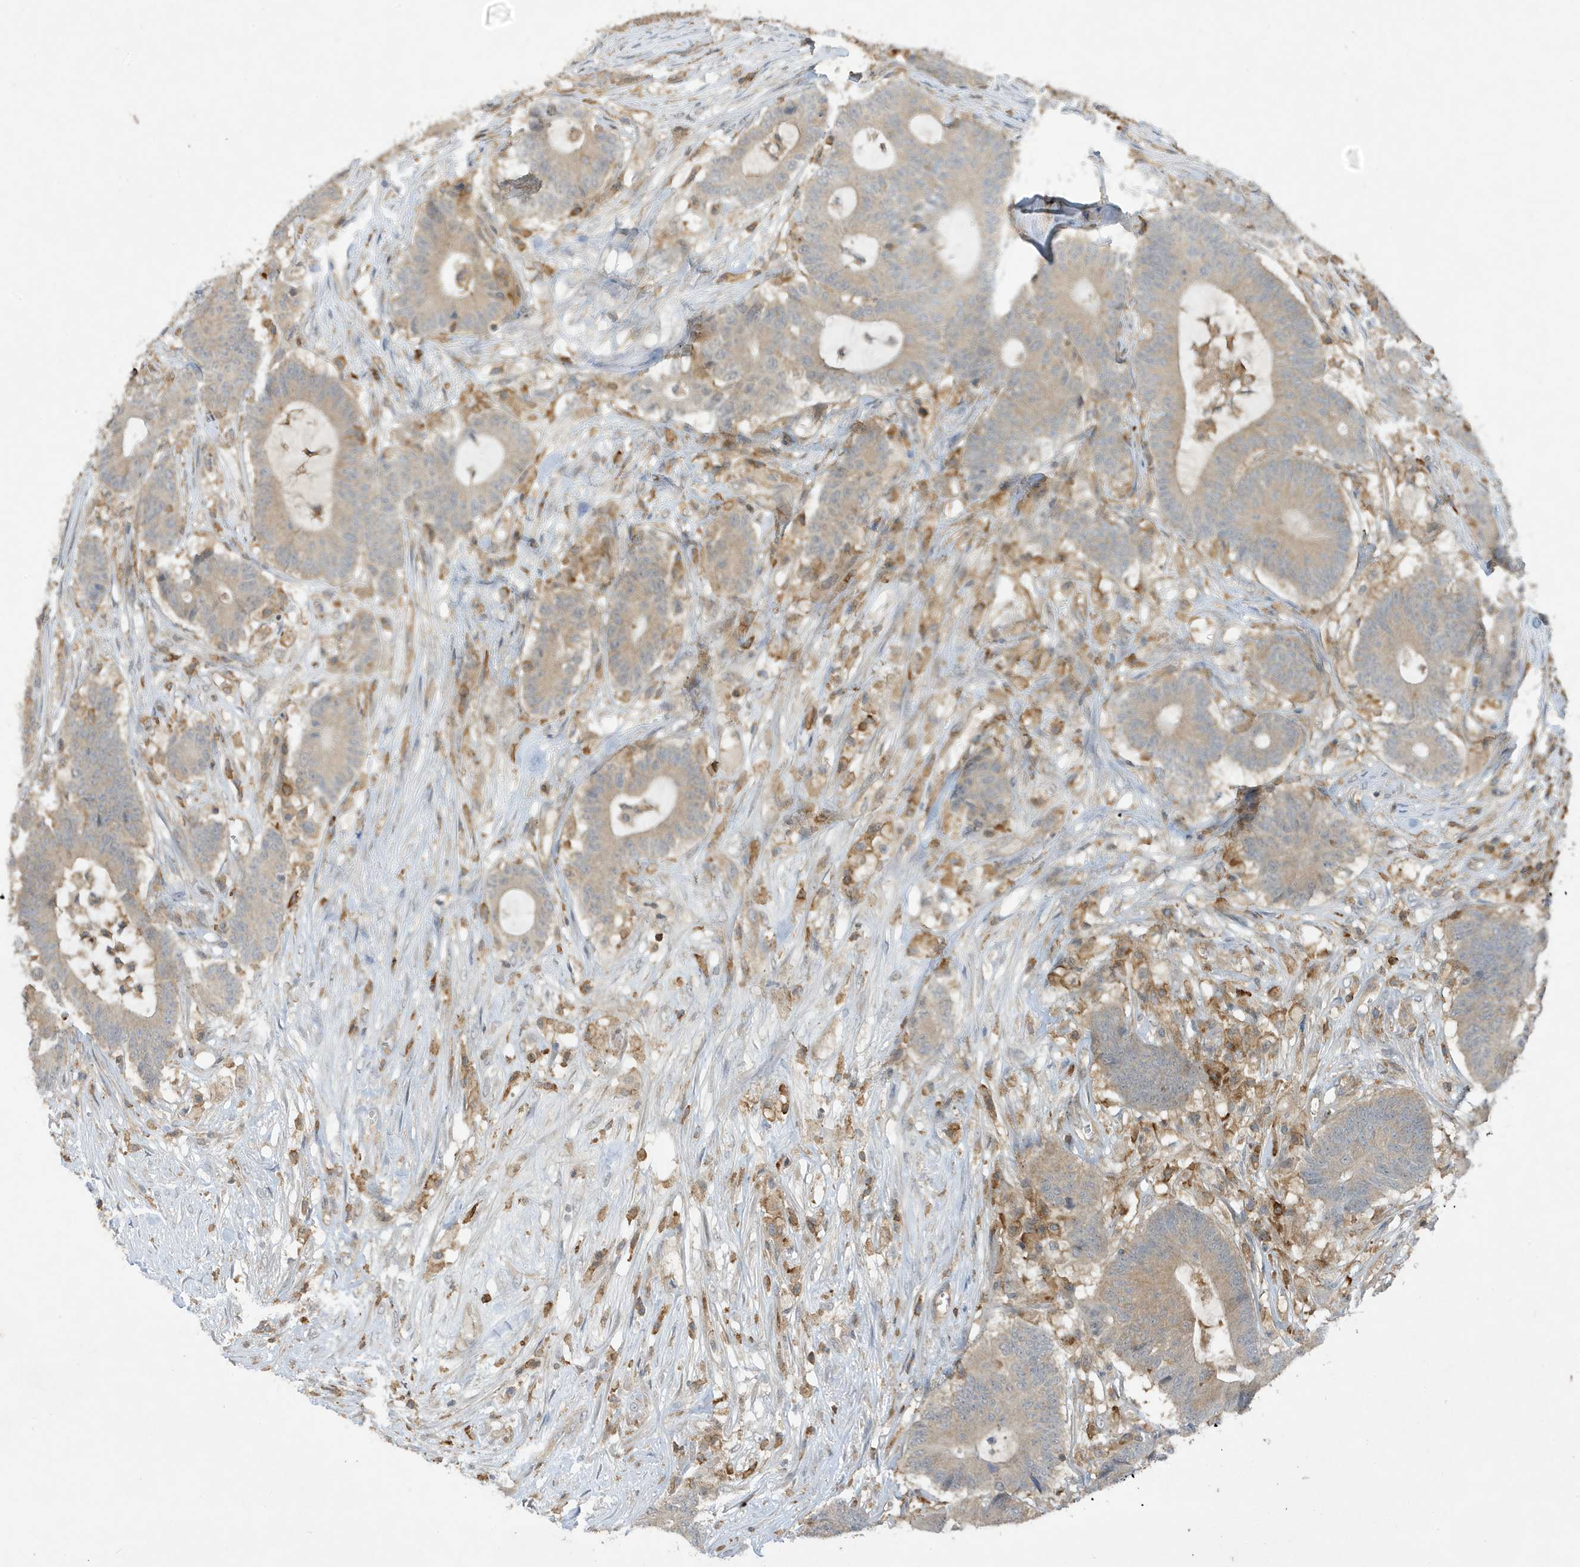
{"staining": {"intensity": "weak", "quantity": "25%-75%", "location": "cytoplasmic/membranous"}, "tissue": "colorectal cancer", "cell_type": "Tumor cells", "image_type": "cancer", "snomed": [{"axis": "morphology", "description": "Adenocarcinoma, NOS"}, {"axis": "topography", "description": "Colon"}], "caption": "Protein expression analysis of colorectal cancer shows weak cytoplasmic/membranous expression in about 25%-75% of tumor cells. Nuclei are stained in blue.", "gene": "PHACTR2", "patient": {"sex": "female", "age": 84}}